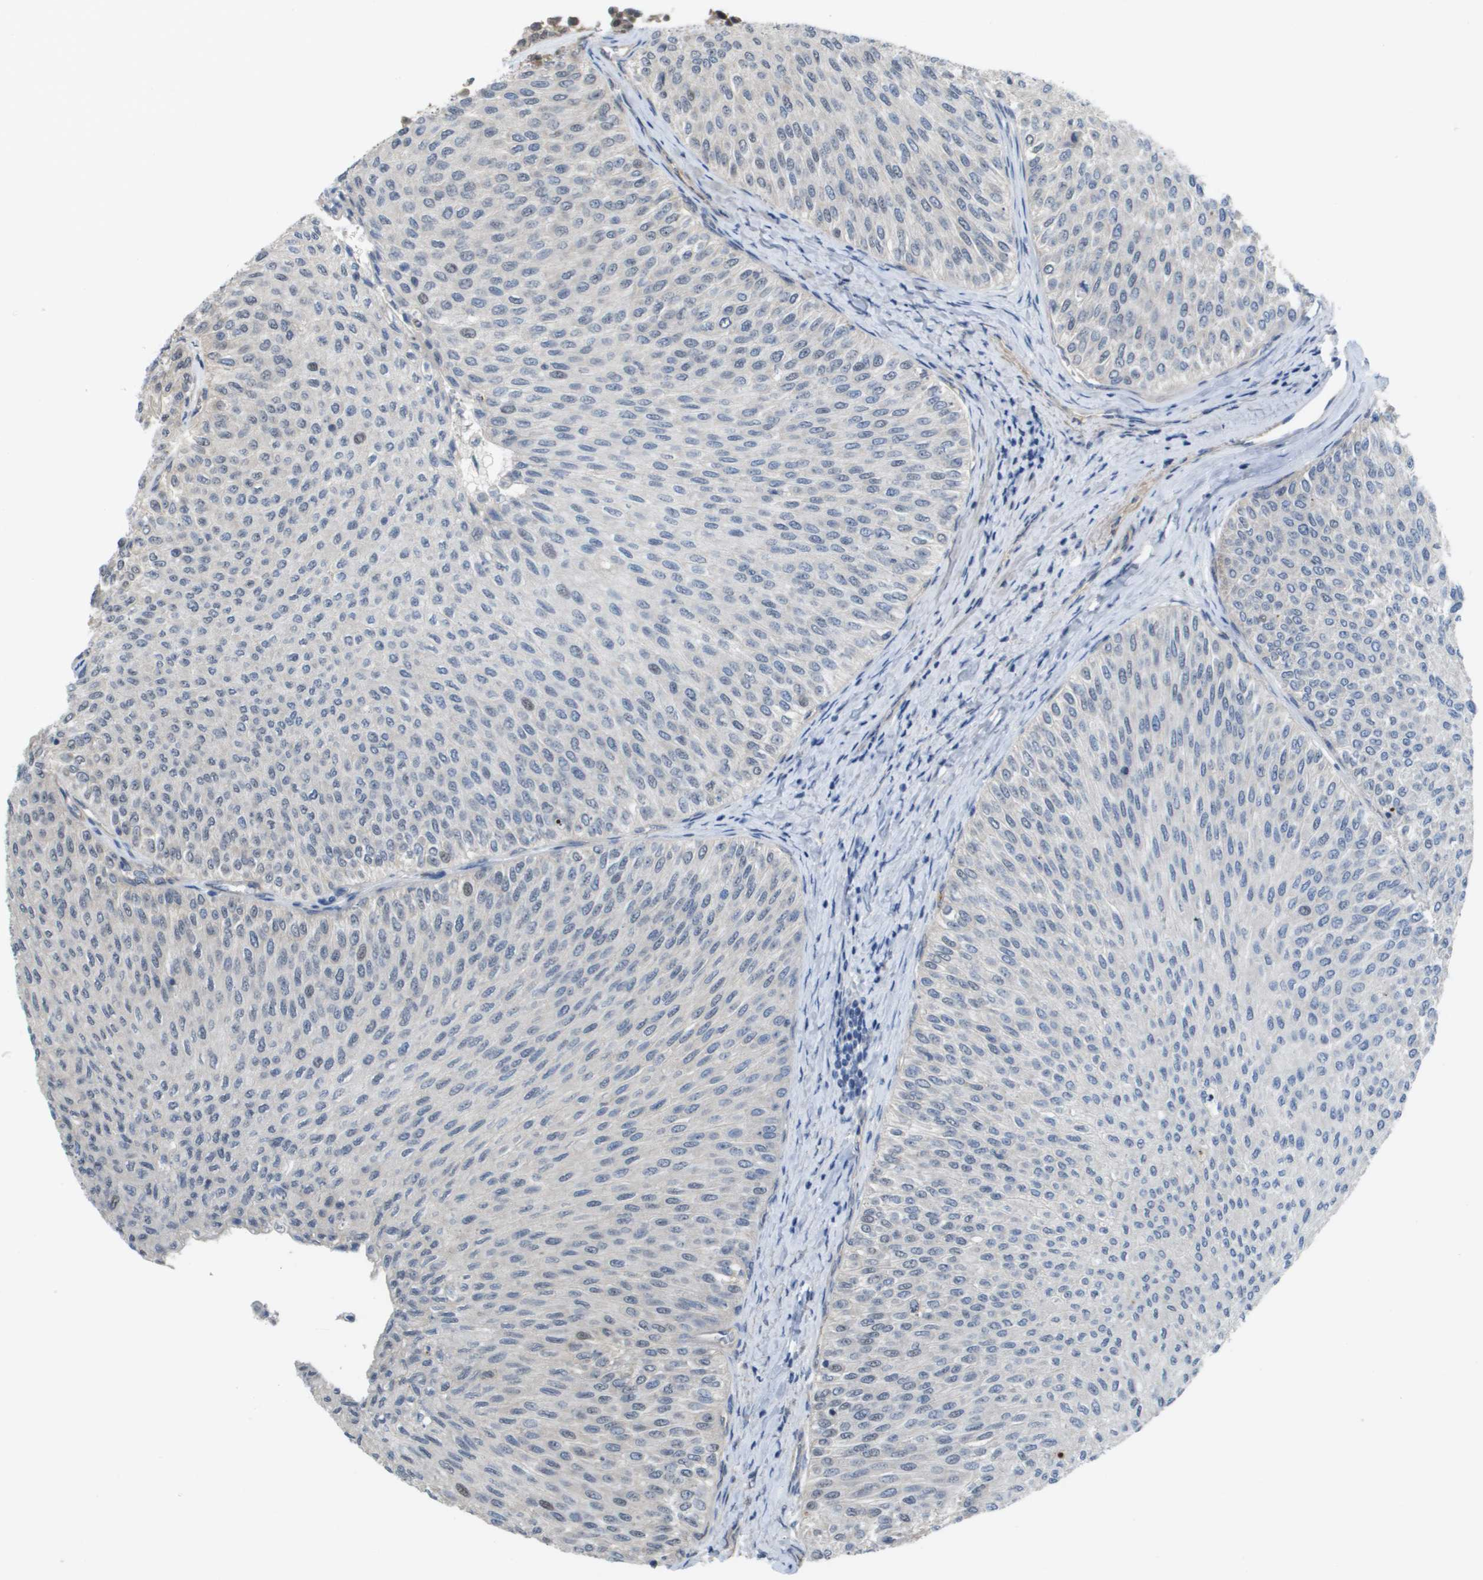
{"staining": {"intensity": "negative", "quantity": "none", "location": "none"}, "tissue": "urothelial cancer", "cell_type": "Tumor cells", "image_type": "cancer", "snomed": [{"axis": "morphology", "description": "Urothelial carcinoma, Low grade"}, {"axis": "topography", "description": "Urinary bladder"}], "caption": "High magnification brightfield microscopy of urothelial cancer stained with DAB (brown) and counterstained with hematoxylin (blue): tumor cells show no significant expression. (Immunohistochemistry, brightfield microscopy, high magnification).", "gene": "RNF112", "patient": {"sex": "male", "age": 78}}